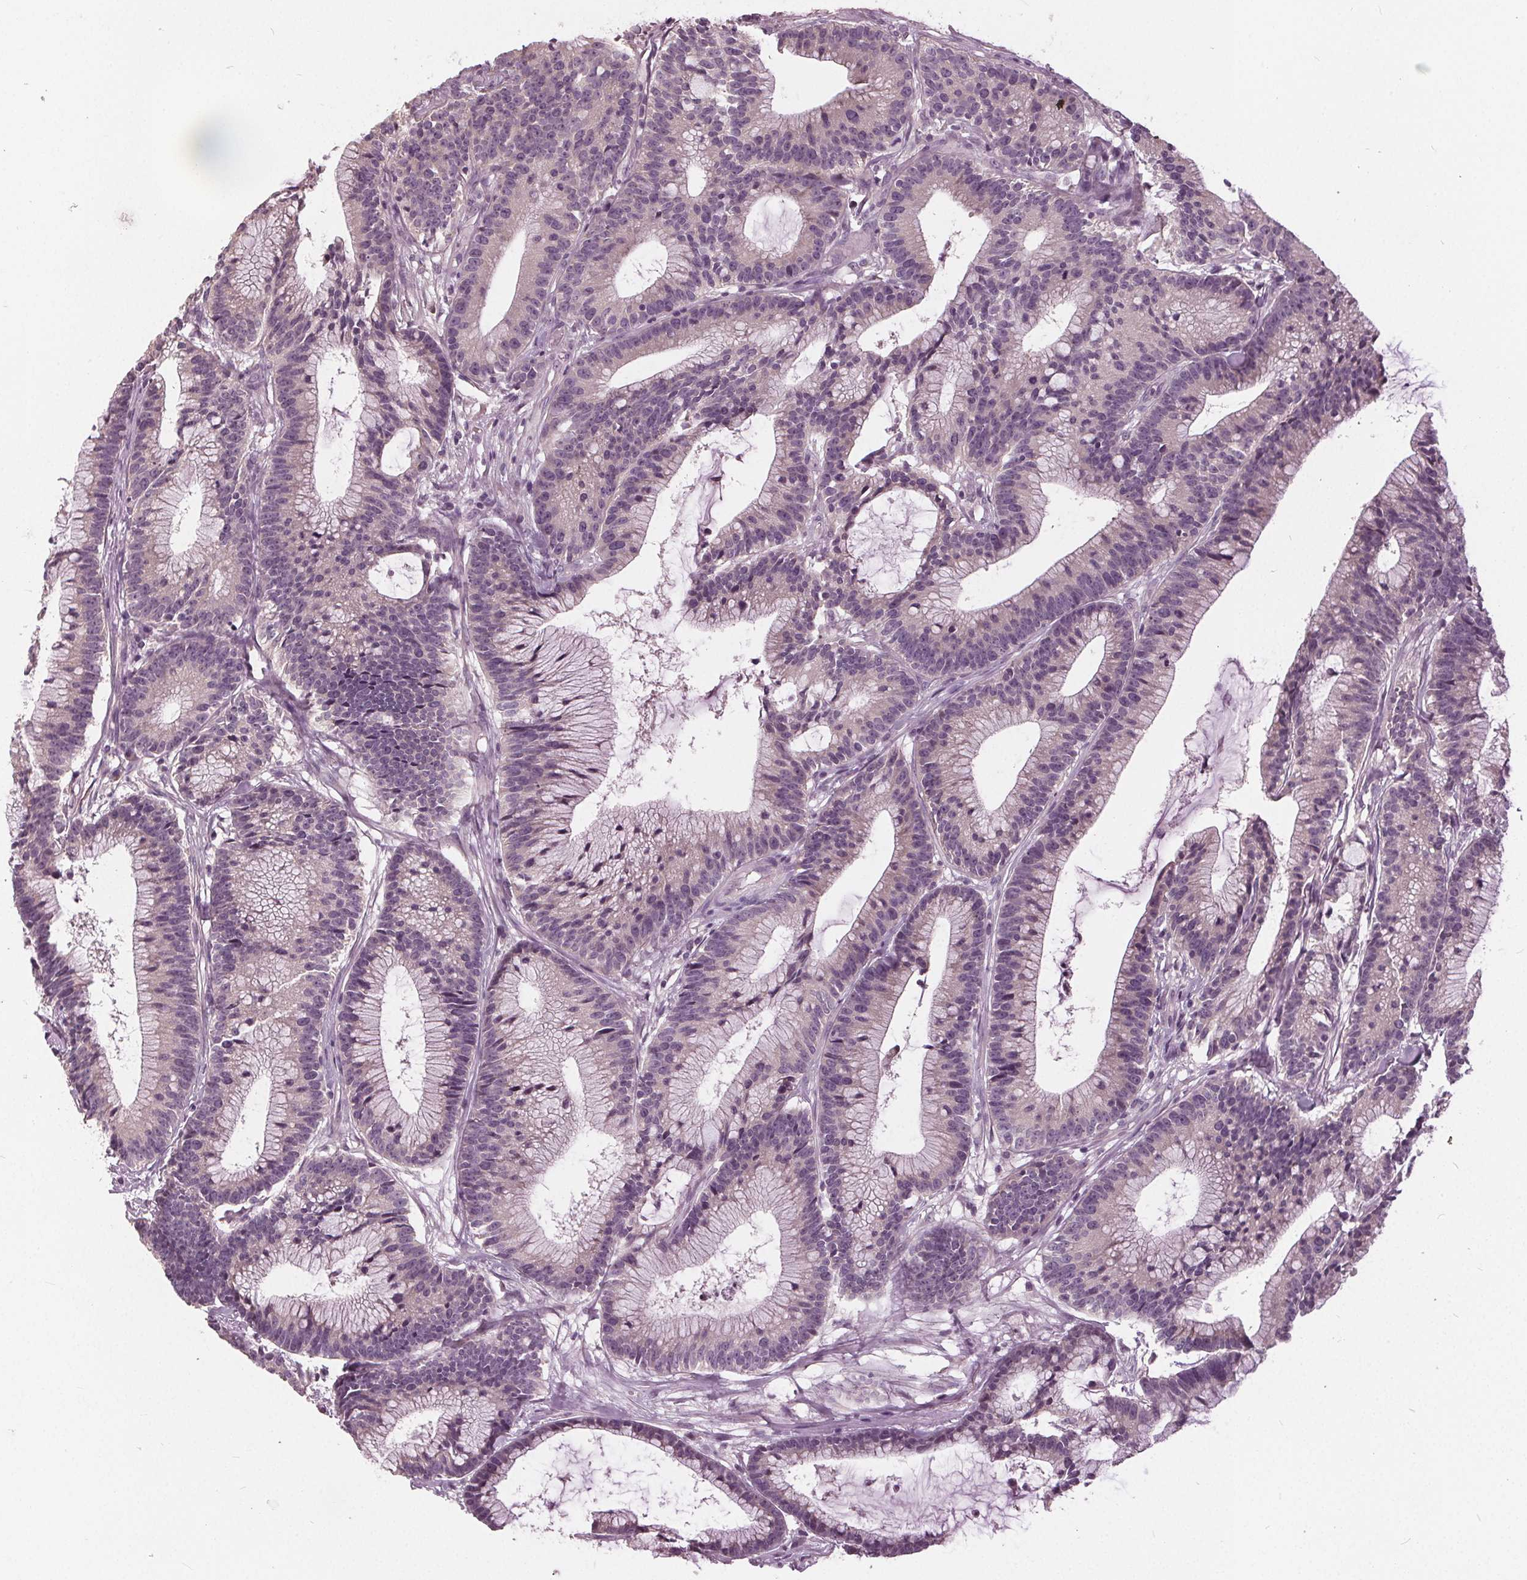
{"staining": {"intensity": "negative", "quantity": "none", "location": "none"}, "tissue": "colorectal cancer", "cell_type": "Tumor cells", "image_type": "cancer", "snomed": [{"axis": "morphology", "description": "Adenocarcinoma, NOS"}, {"axis": "topography", "description": "Colon"}], "caption": "Micrograph shows no protein positivity in tumor cells of colorectal cancer (adenocarcinoma) tissue. (Brightfield microscopy of DAB (3,3'-diaminobenzidine) immunohistochemistry (IHC) at high magnification).", "gene": "KLK13", "patient": {"sex": "female", "age": 78}}